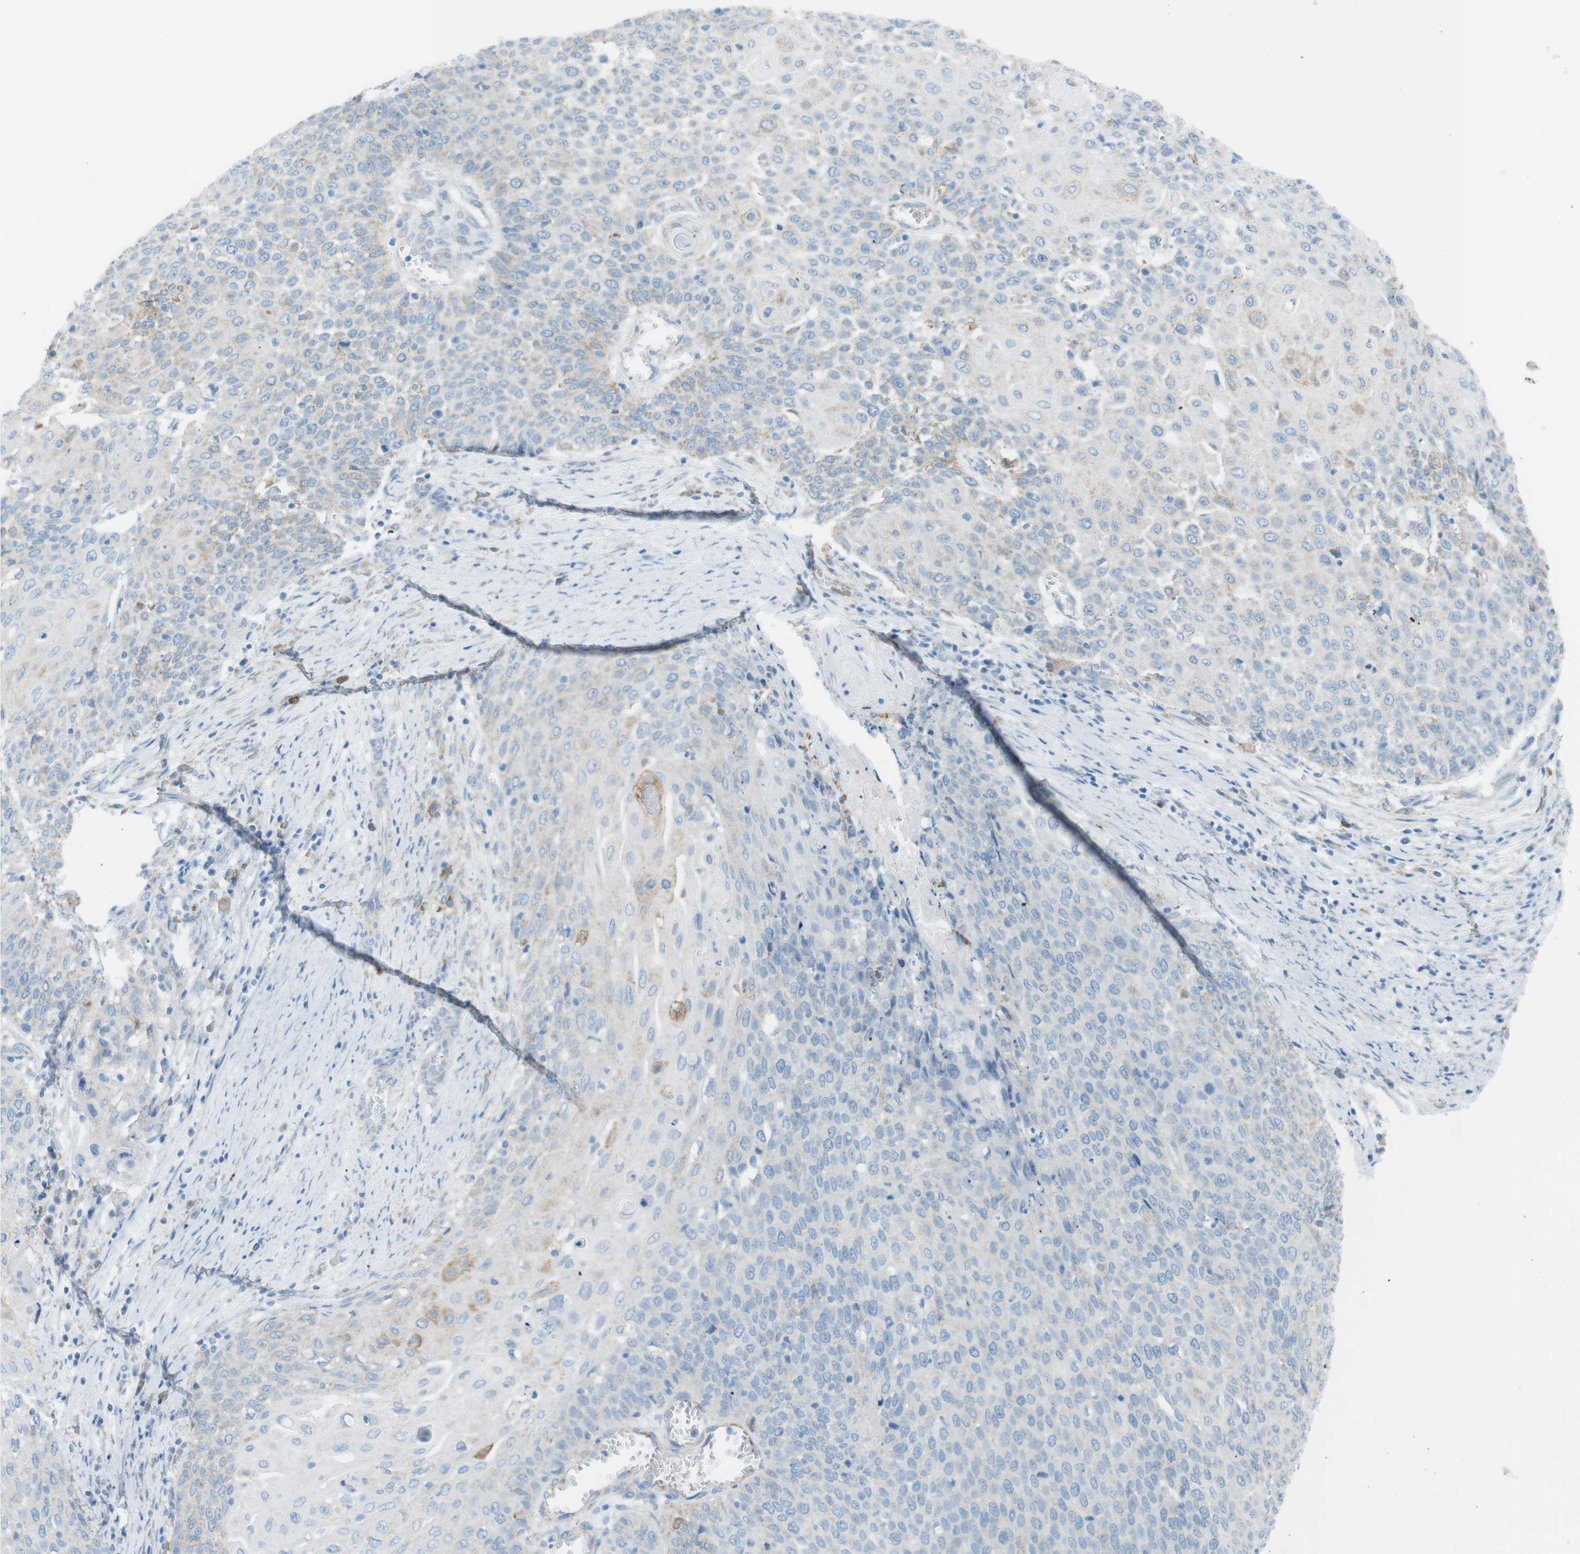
{"staining": {"intensity": "negative", "quantity": "none", "location": "none"}, "tissue": "cervical cancer", "cell_type": "Tumor cells", "image_type": "cancer", "snomed": [{"axis": "morphology", "description": "Squamous cell carcinoma, NOS"}, {"axis": "topography", "description": "Cervix"}], "caption": "Micrograph shows no protein expression in tumor cells of cervical cancer (squamous cell carcinoma) tissue.", "gene": "VAMP1", "patient": {"sex": "female", "age": 39}}